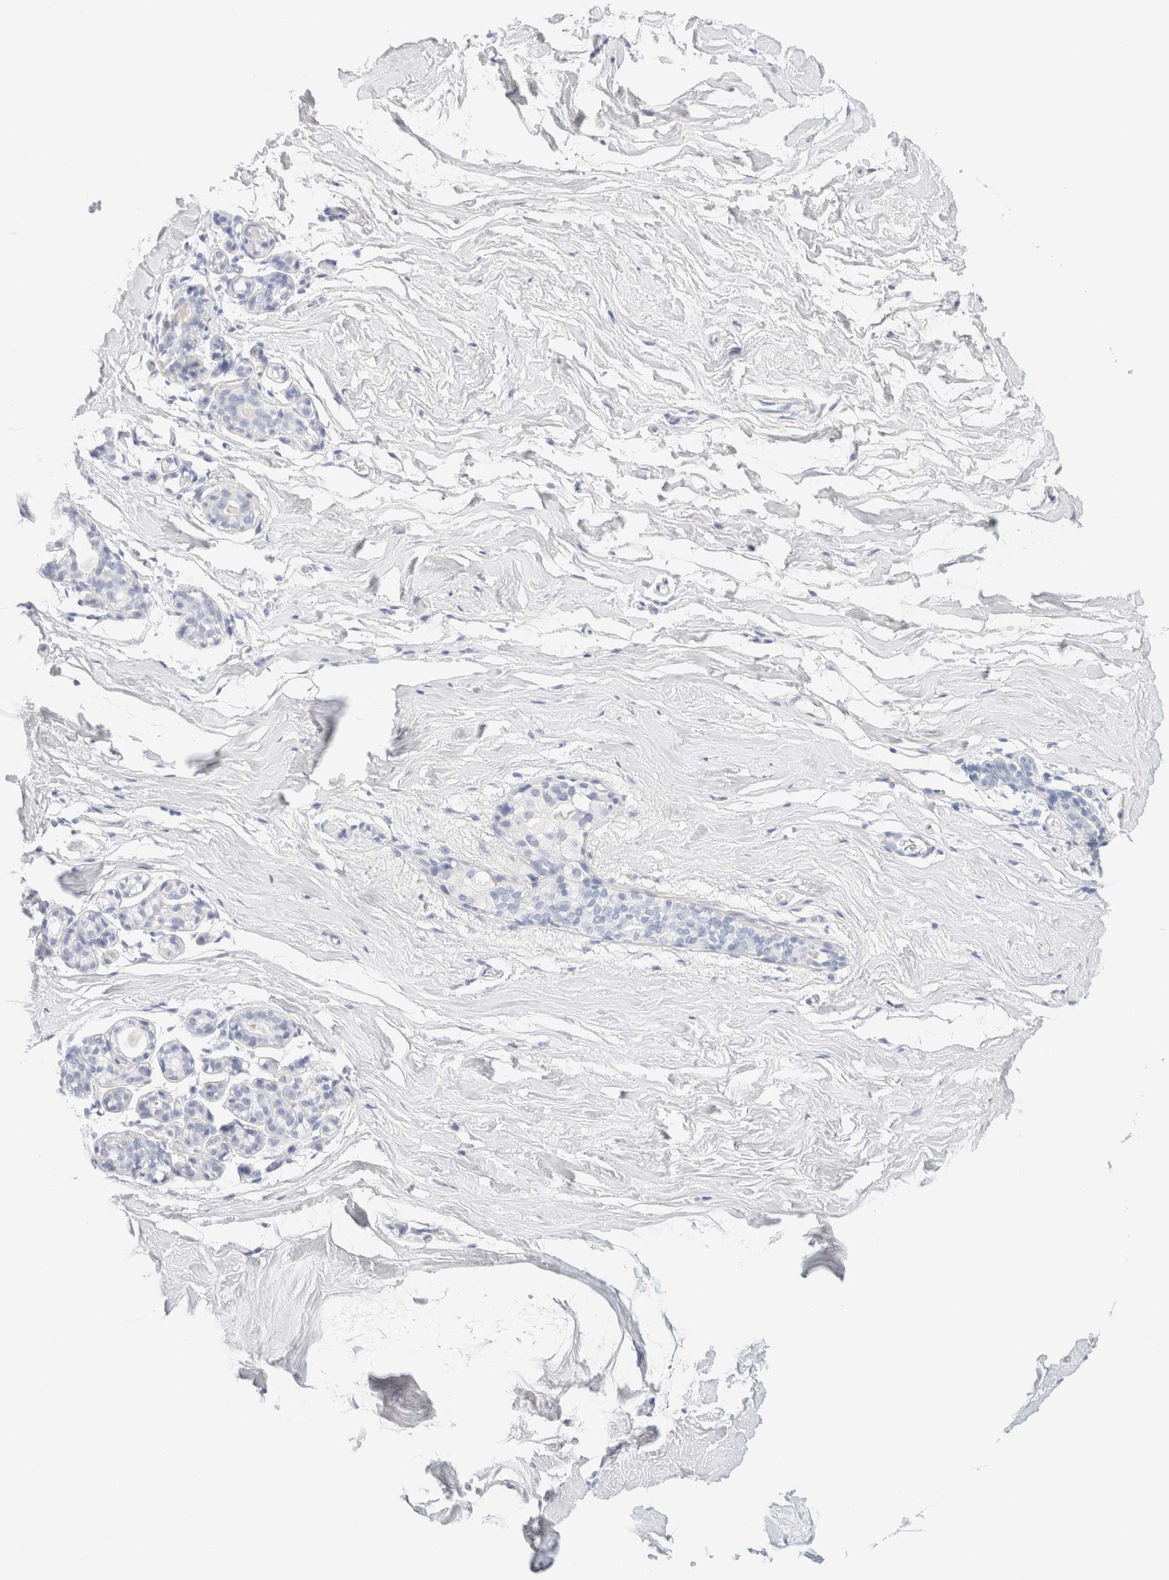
{"staining": {"intensity": "negative", "quantity": "none", "location": "none"}, "tissue": "breast", "cell_type": "Adipocytes", "image_type": "normal", "snomed": [{"axis": "morphology", "description": "Normal tissue, NOS"}, {"axis": "topography", "description": "Breast"}], "caption": "Photomicrograph shows no protein expression in adipocytes of unremarkable breast. (Stains: DAB (3,3'-diaminobenzidine) IHC with hematoxylin counter stain, Microscopy: brightfield microscopy at high magnification).", "gene": "DPYS", "patient": {"sex": "female", "age": 62}}